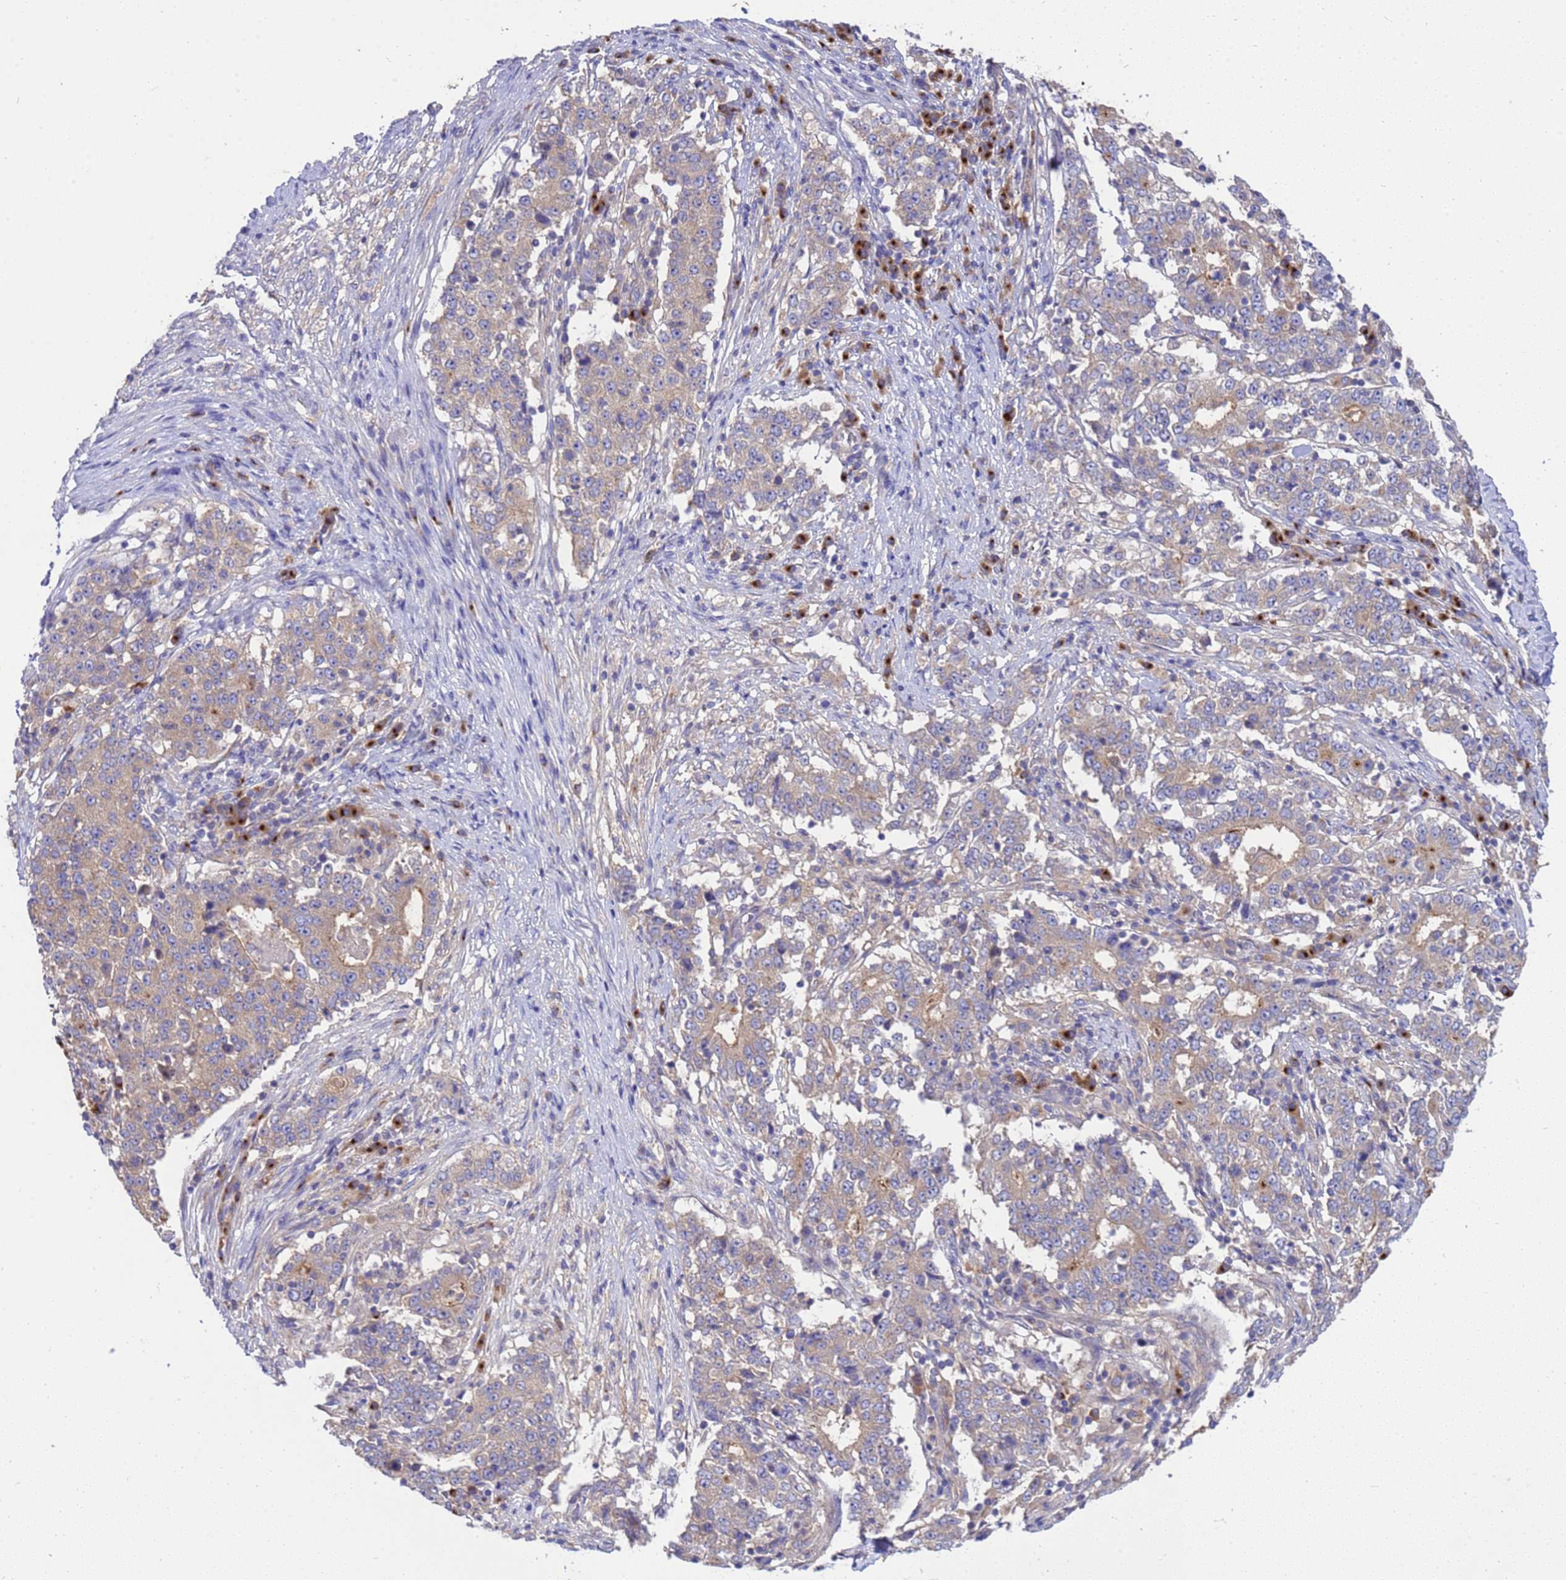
{"staining": {"intensity": "weak", "quantity": "25%-75%", "location": "cytoplasmic/membranous"}, "tissue": "stomach cancer", "cell_type": "Tumor cells", "image_type": "cancer", "snomed": [{"axis": "morphology", "description": "Adenocarcinoma, NOS"}, {"axis": "topography", "description": "Stomach"}], "caption": "Immunohistochemistry micrograph of stomach adenocarcinoma stained for a protein (brown), which demonstrates low levels of weak cytoplasmic/membranous positivity in about 25%-75% of tumor cells.", "gene": "ANAPC1", "patient": {"sex": "male", "age": 59}}